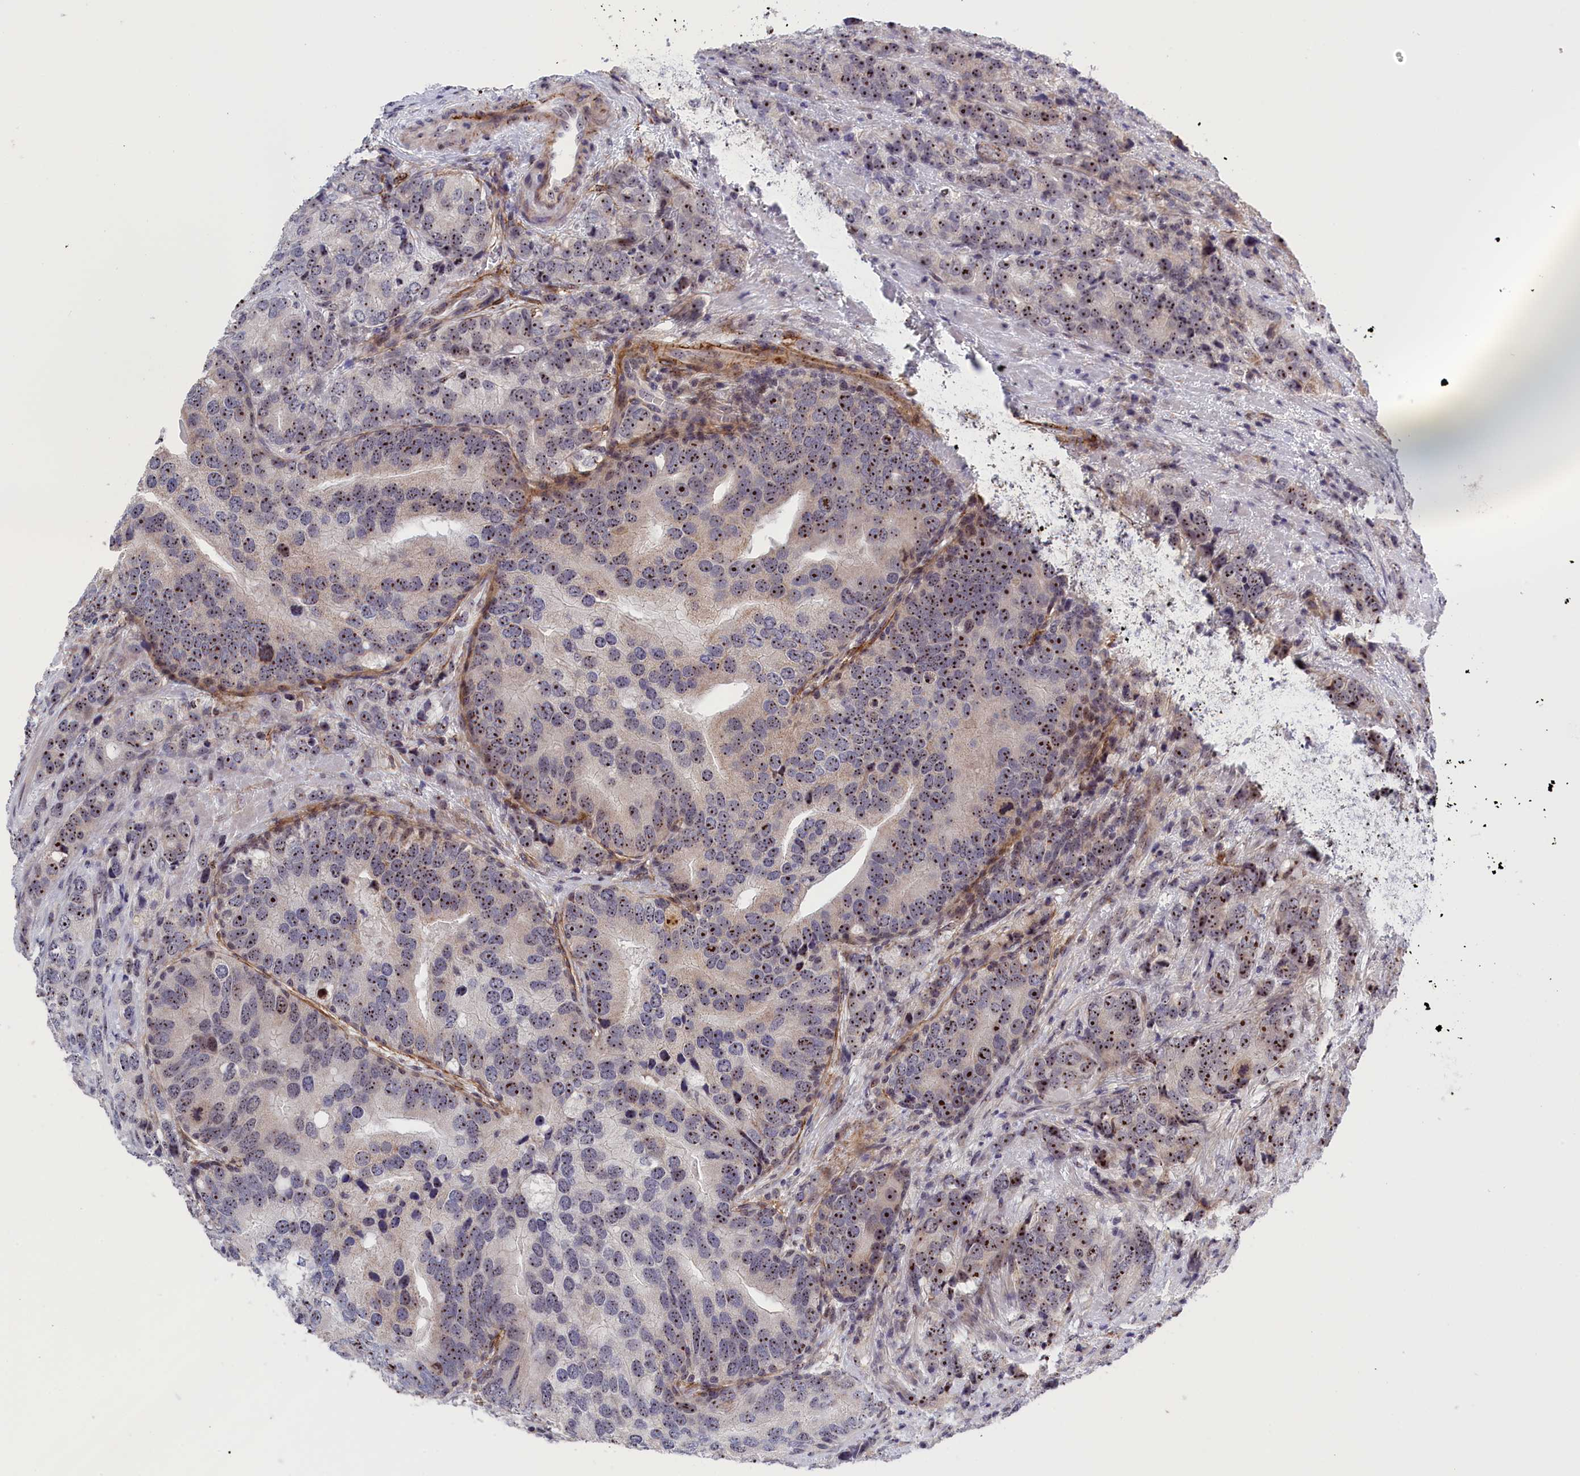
{"staining": {"intensity": "strong", "quantity": "25%-75%", "location": "nuclear"}, "tissue": "prostate cancer", "cell_type": "Tumor cells", "image_type": "cancer", "snomed": [{"axis": "morphology", "description": "Adenocarcinoma, High grade"}, {"axis": "topography", "description": "Prostate"}], "caption": "The immunohistochemical stain shows strong nuclear staining in tumor cells of prostate cancer (high-grade adenocarcinoma) tissue.", "gene": "PPAN", "patient": {"sex": "male", "age": 62}}